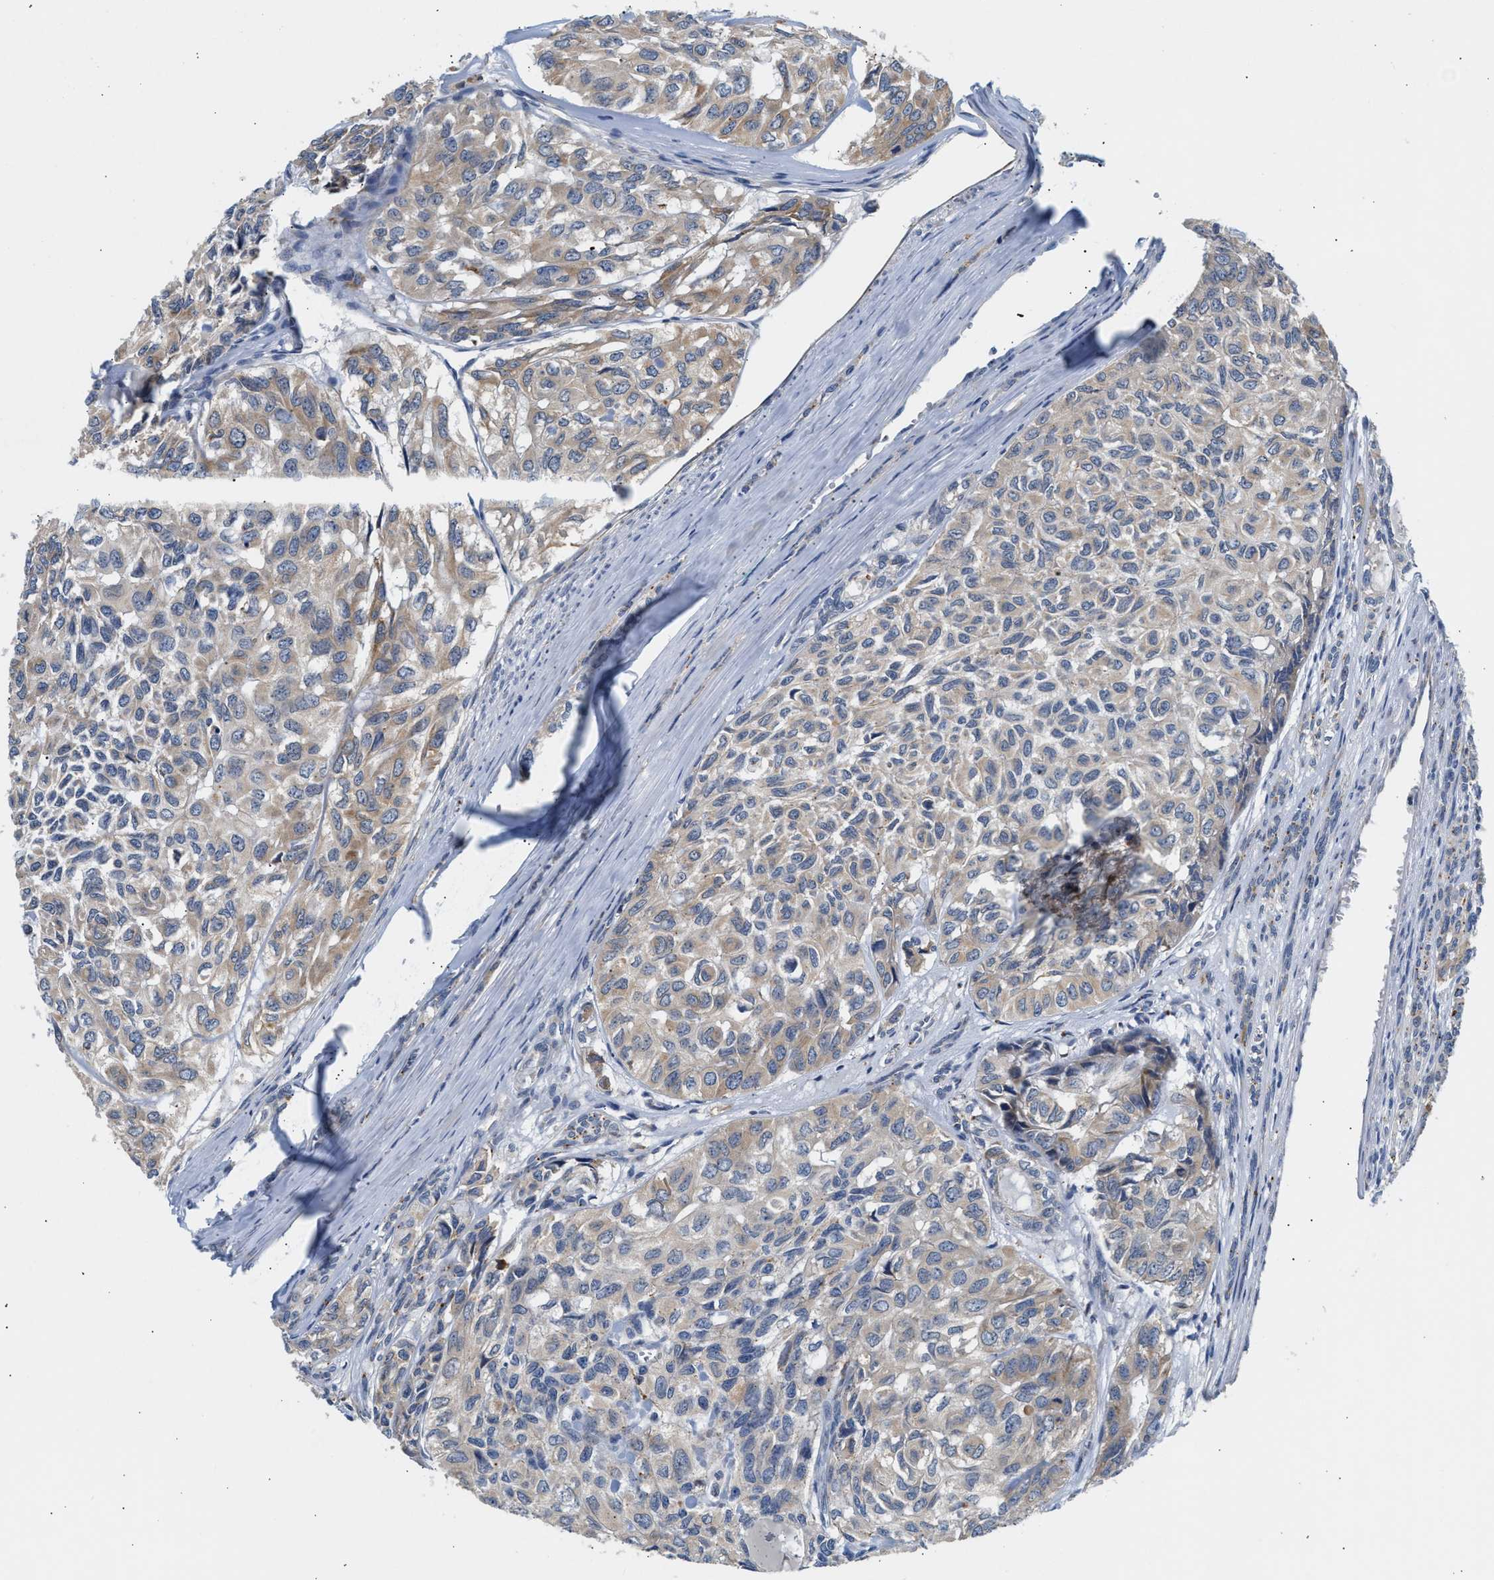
{"staining": {"intensity": "weak", "quantity": ">75%", "location": "cytoplasmic/membranous"}, "tissue": "head and neck cancer", "cell_type": "Tumor cells", "image_type": "cancer", "snomed": [{"axis": "morphology", "description": "Adenocarcinoma, NOS"}, {"axis": "topography", "description": "Salivary gland, NOS"}, {"axis": "topography", "description": "Head-Neck"}], "caption": "Immunohistochemical staining of head and neck cancer shows low levels of weak cytoplasmic/membranous expression in about >75% of tumor cells. Using DAB (3,3'-diaminobenzidine) (brown) and hematoxylin (blue) stains, captured at high magnification using brightfield microscopy.", "gene": "PPM1L", "patient": {"sex": "female", "age": 76}}